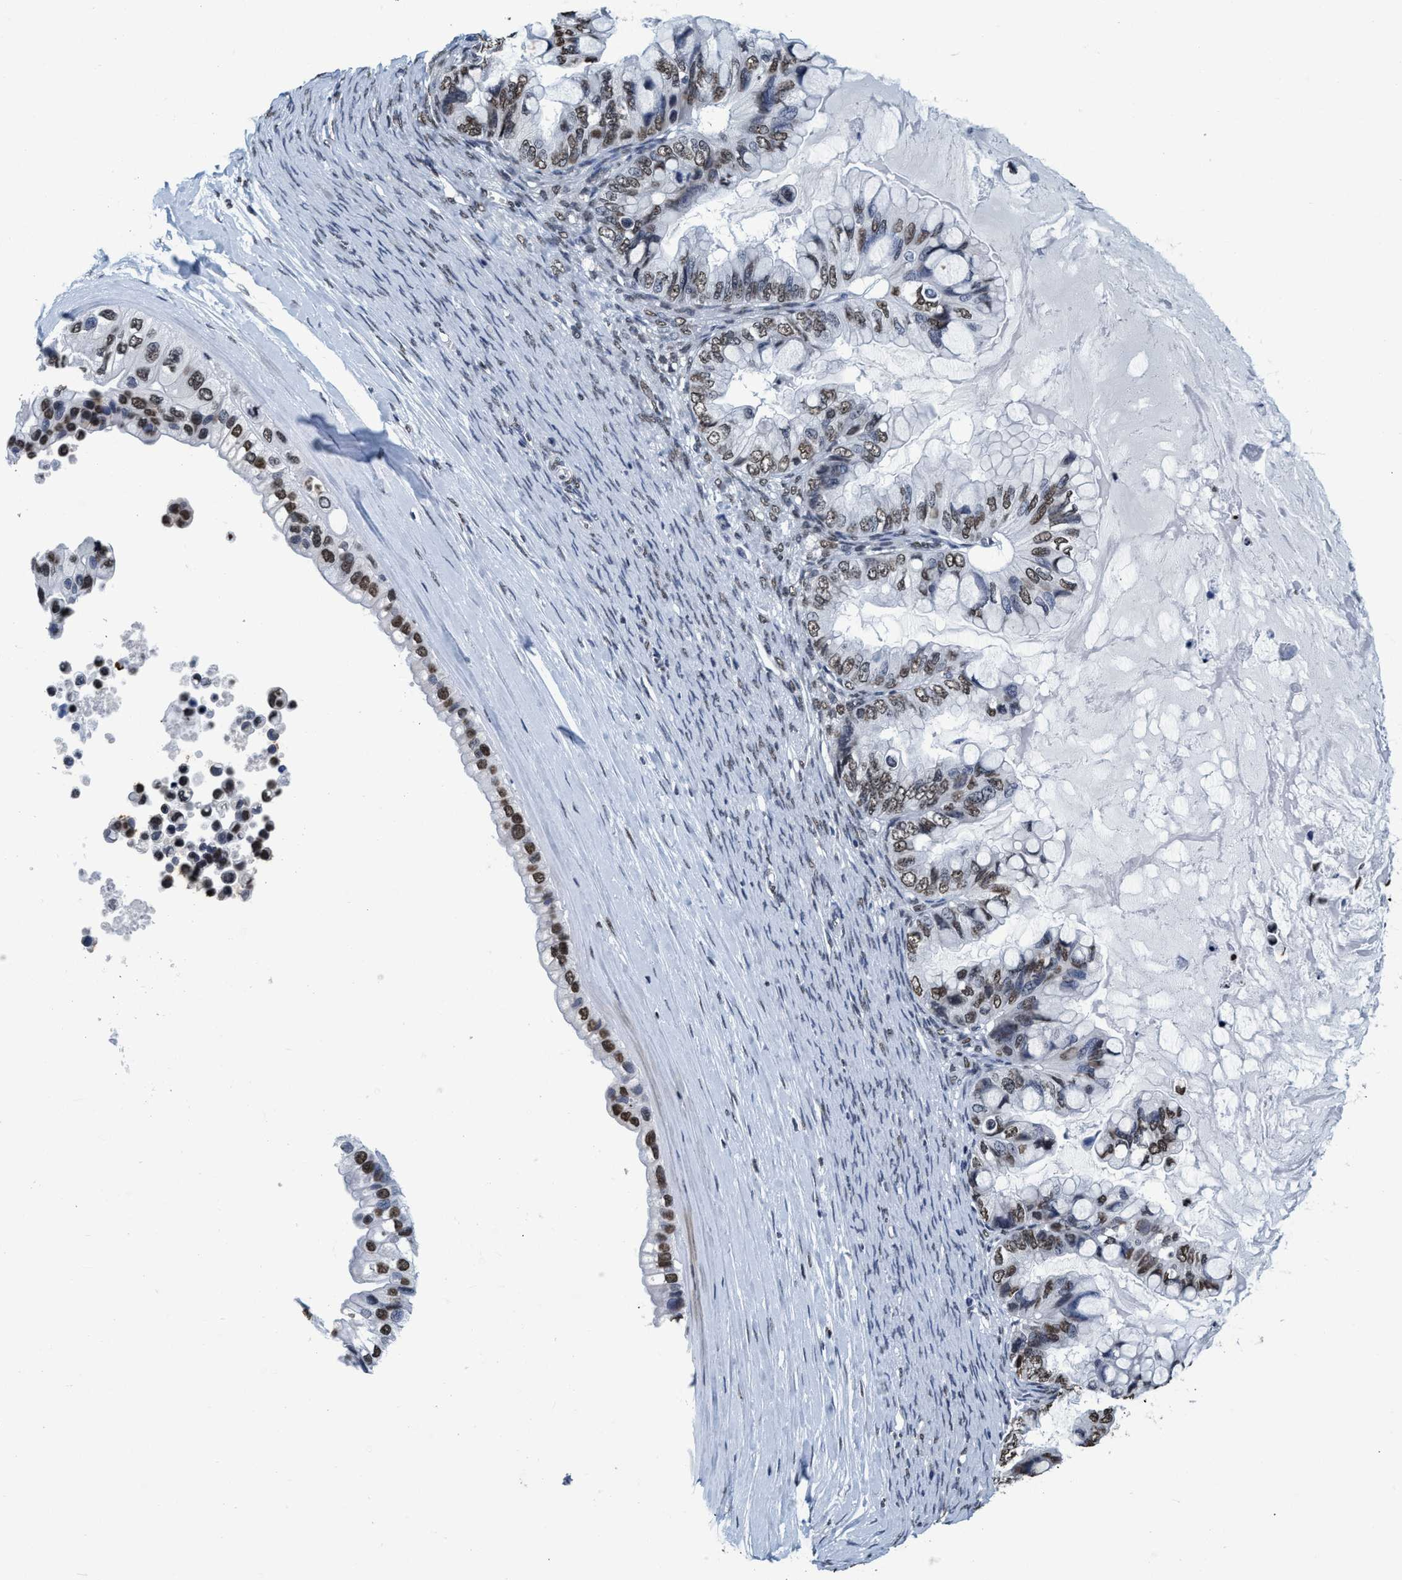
{"staining": {"intensity": "moderate", "quantity": ">75%", "location": "nuclear"}, "tissue": "ovarian cancer", "cell_type": "Tumor cells", "image_type": "cancer", "snomed": [{"axis": "morphology", "description": "Cystadenocarcinoma, mucinous, NOS"}, {"axis": "topography", "description": "Ovary"}], "caption": "This photomicrograph displays ovarian mucinous cystadenocarcinoma stained with immunohistochemistry to label a protein in brown. The nuclear of tumor cells show moderate positivity for the protein. Nuclei are counter-stained blue.", "gene": "CCNE2", "patient": {"sex": "female", "age": 80}}